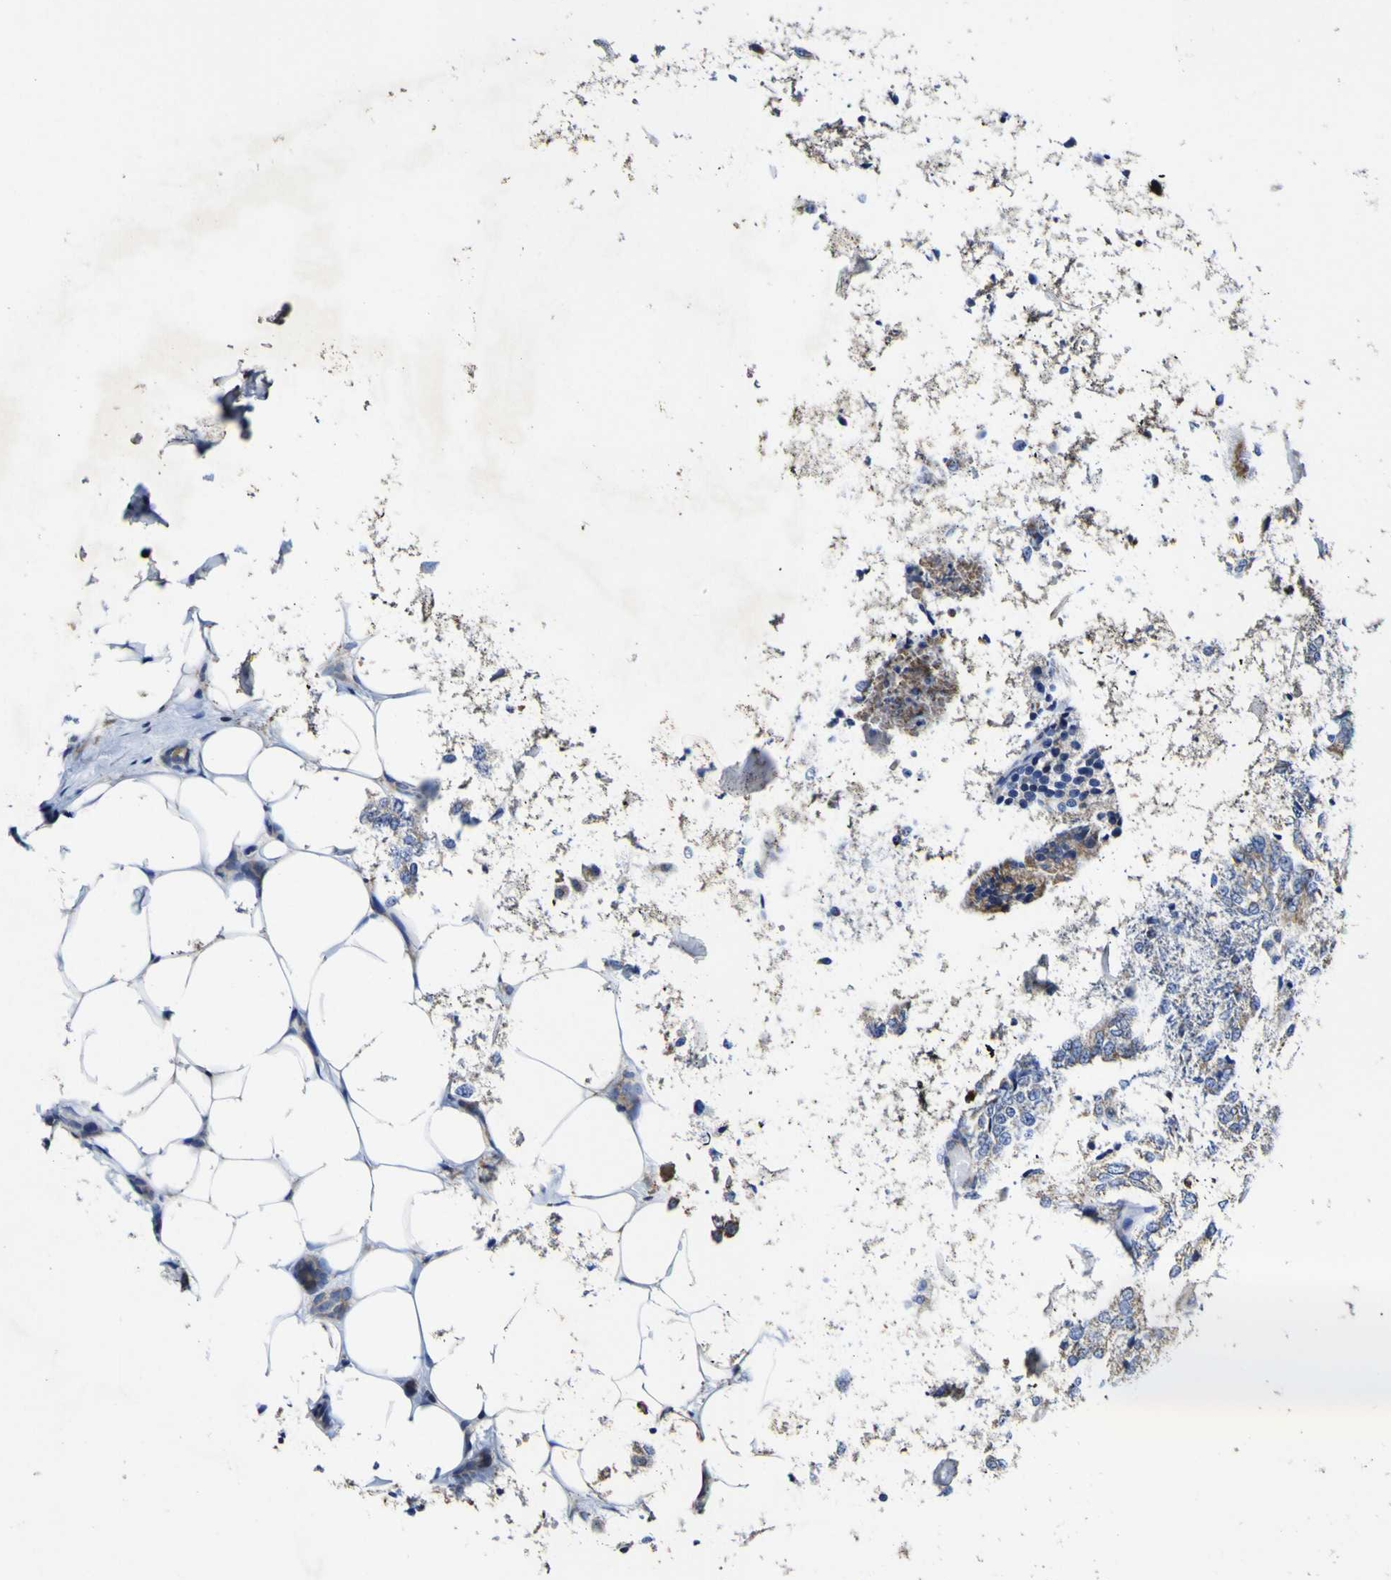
{"staining": {"intensity": "weak", "quantity": ">75%", "location": "cytoplasmic/membranous"}, "tissue": "breast cancer", "cell_type": "Tumor cells", "image_type": "cancer", "snomed": [{"axis": "morphology", "description": "Lobular carcinoma"}, {"axis": "topography", "description": "Skin"}, {"axis": "topography", "description": "Breast"}], "caption": "Immunohistochemical staining of human lobular carcinoma (breast) shows low levels of weak cytoplasmic/membranous expression in about >75% of tumor cells. Ihc stains the protein of interest in brown and the nuclei are stained blue.", "gene": "CCDC90B", "patient": {"sex": "female", "age": 46}}